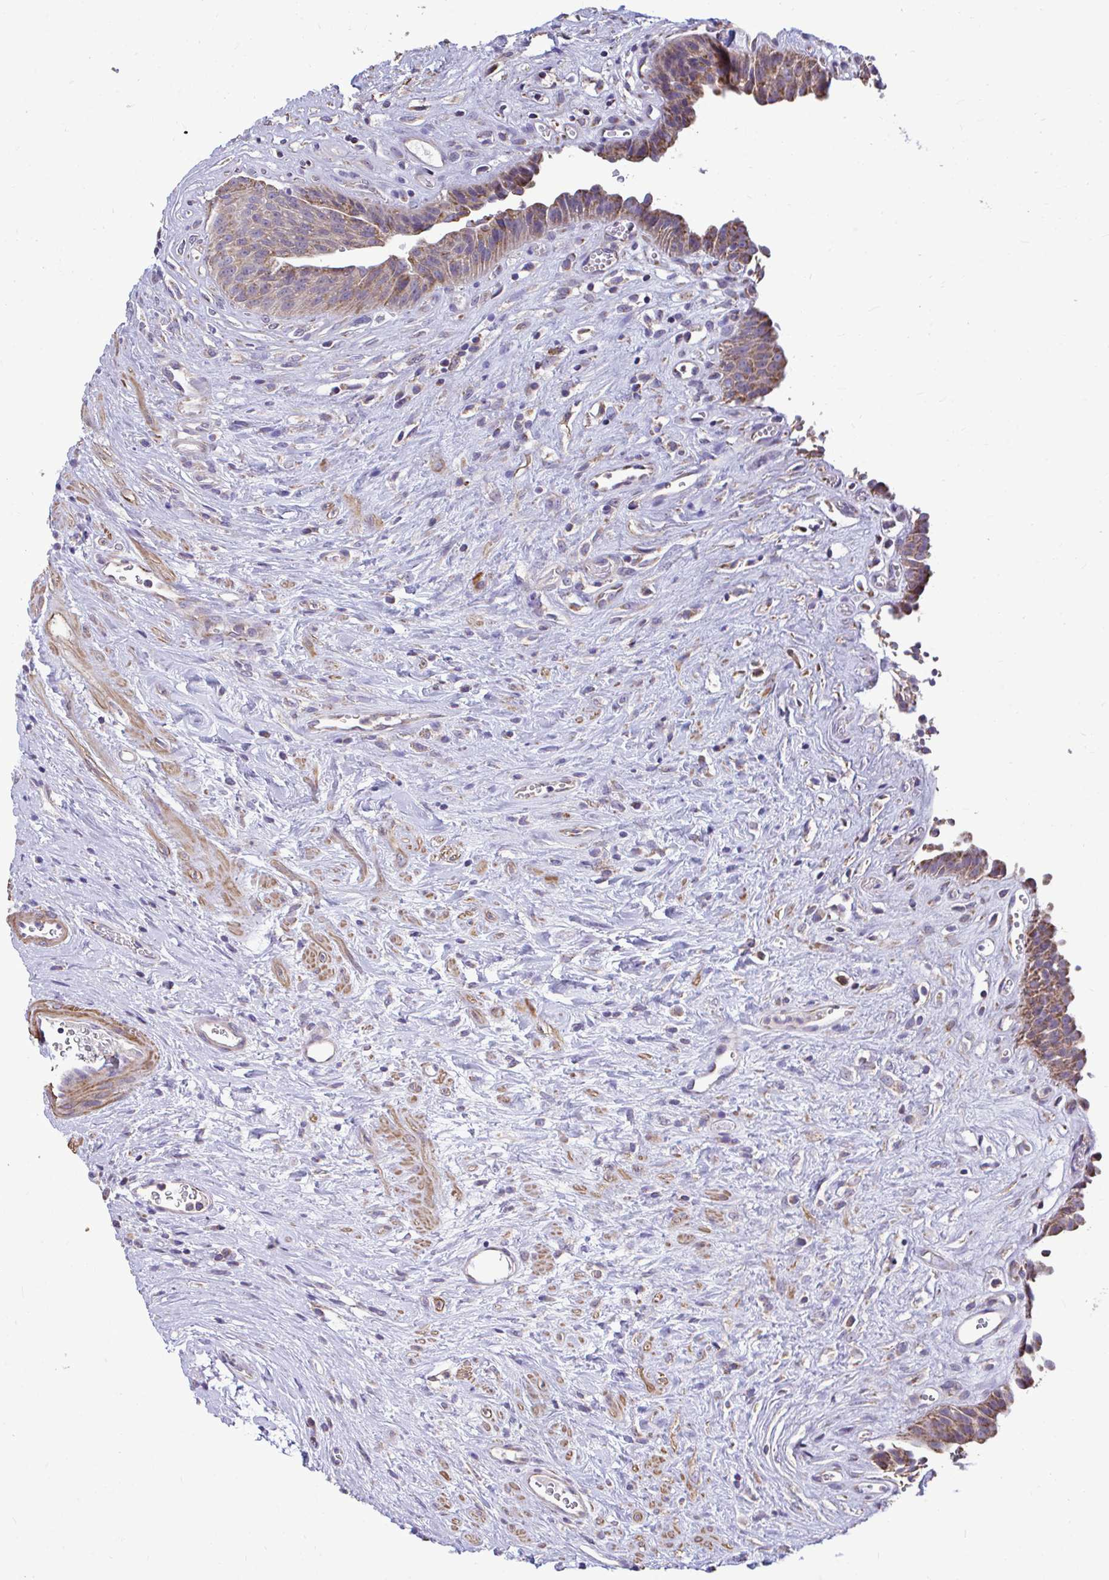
{"staining": {"intensity": "moderate", "quantity": ">75%", "location": "cytoplasmic/membranous"}, "tissue": "urinary bladder", "cell_type": "Urothelial cells", "image_type": "normal", "snomed": [{"axis": "morphology", "description": "Normal tissue, NOS"}, {"axis": "topography", "description": "Urinary bladder"}], "caption": "Protein expression analysis of benign human urinary bladder reveals moderate cytoplasmic/membranous positivity in approximately >75% of urothelial cells. Ihc stains the protein of interest in brown and the nuclei are stained blue.", "gene": "ENSG00000269547", "patient": {"sex": "female", "age": 56}}